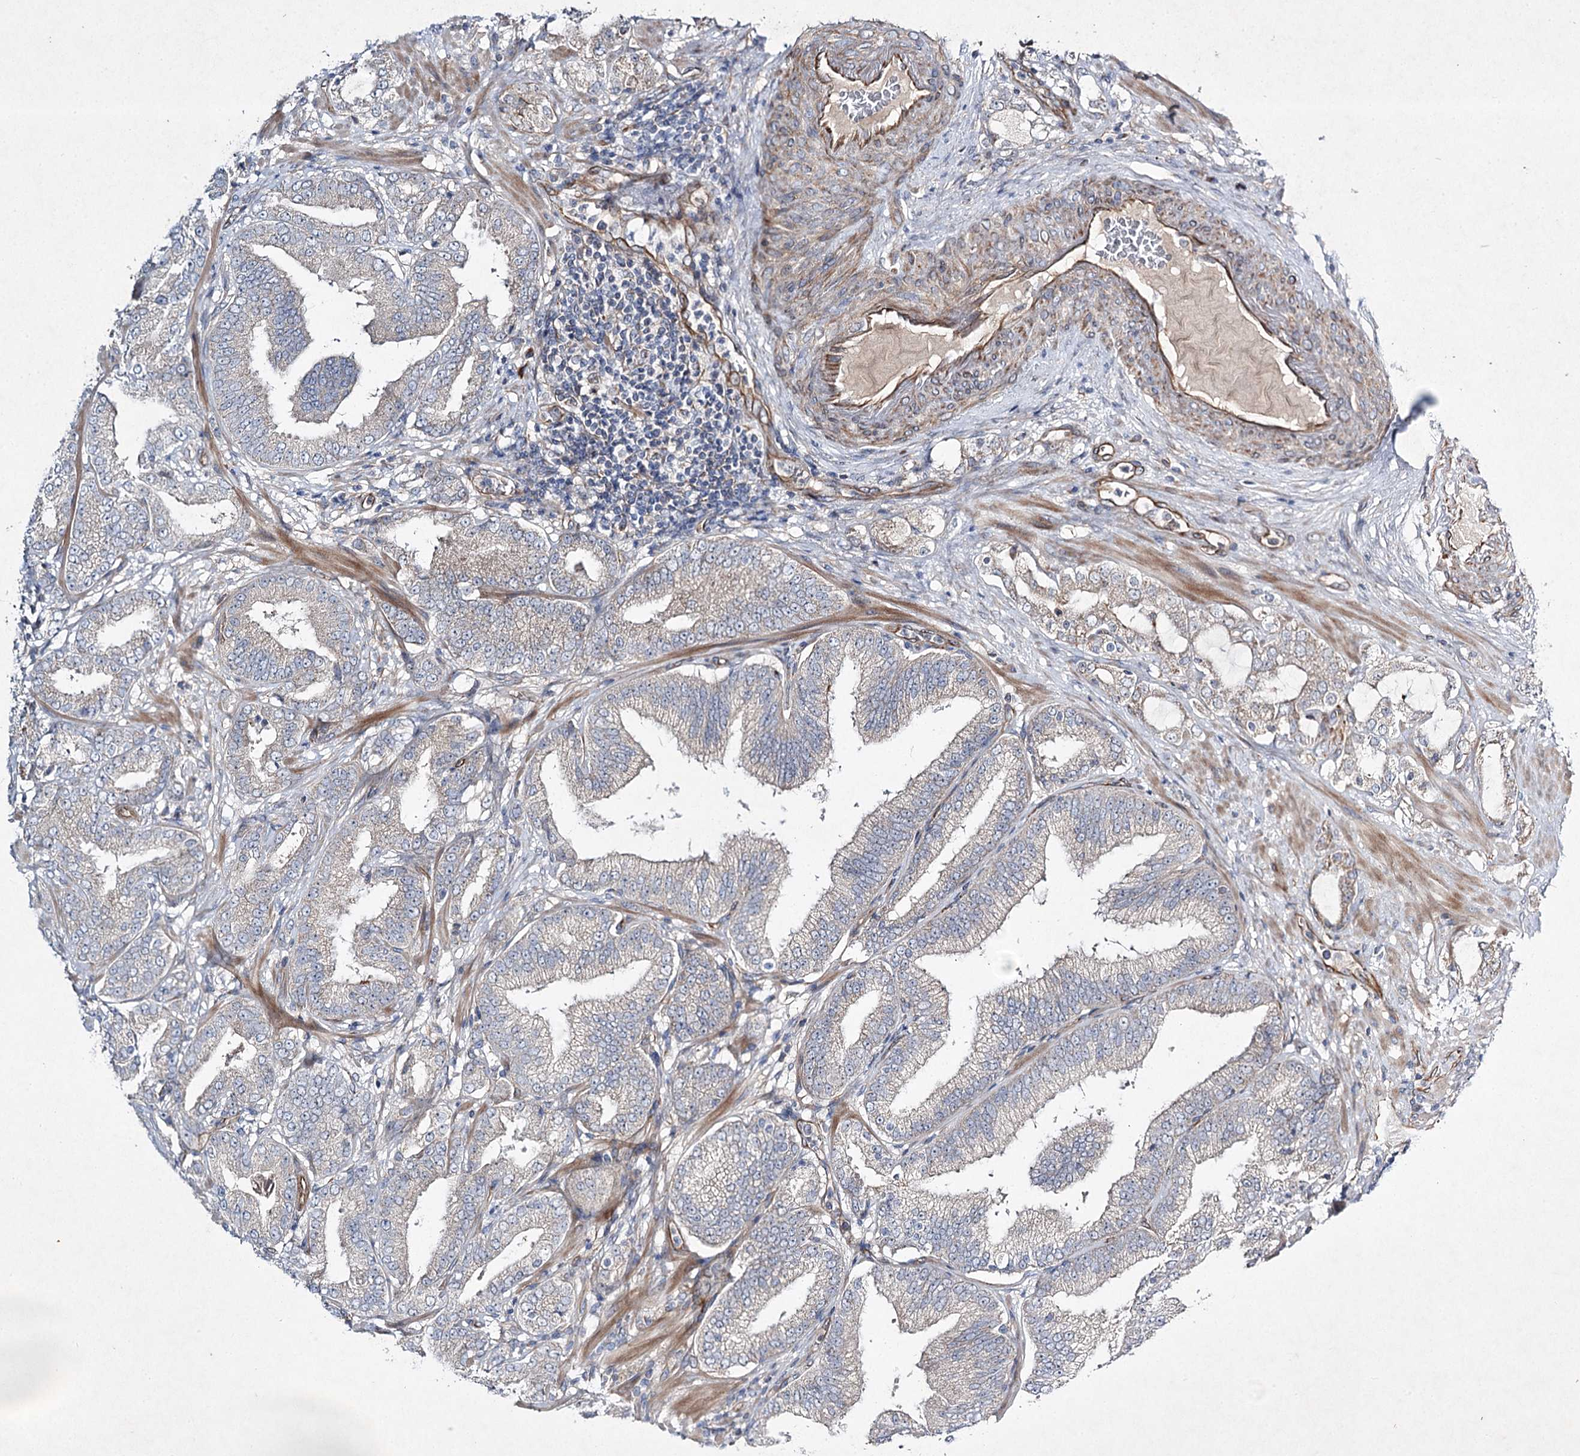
{"staining": {"intensity": "negative", "quantity": "none", "location": "none"}, "tissue": "prostate cancer", "cell_type": "Tumor cells", "image_type": "cancer", "snomed": [{"axis": "morphology", "description": "Adenocarcinoma, High grade"}, {"axis": "topography", "description": "Prostate"}], "caption": "A high-resolution micrograph shows IHC staining of prostate cancer (high-grade adenocarcinoma), which demonstrates no significant staining in tumor cells.", "gene": "KIAA0825", "patient": {"sex": "male", "age": 64}}